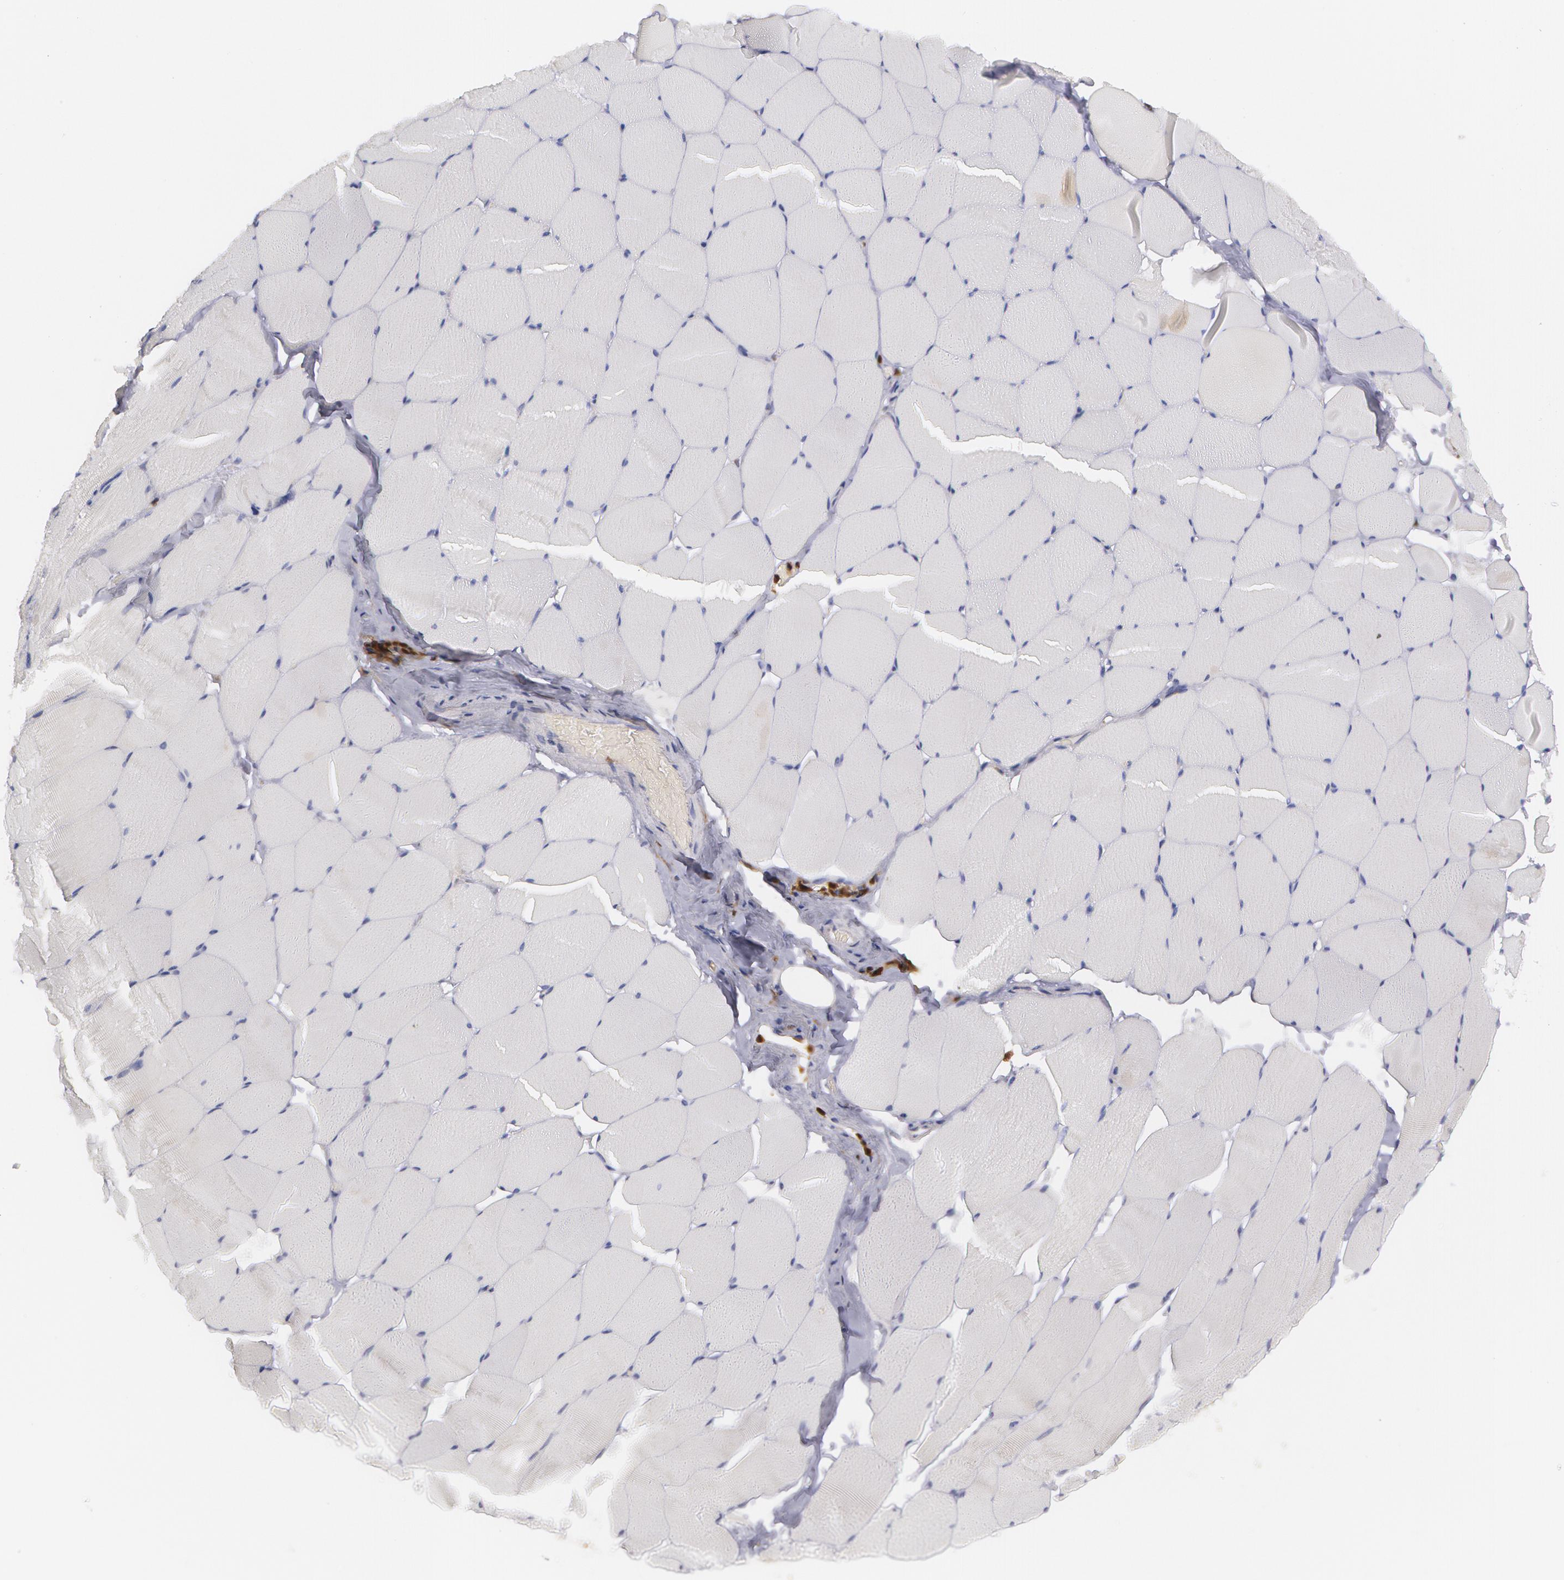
{"staining": {"intensity": "negative", "quantity": "none", "location": "none"}, "tissue": "skeletal muscle", "cell_type": "Myocytes", "image_type": "normal", "snomed": [{"axis": "morphology", "description": "Normal tissue, NOS"}, {"axis": "topography", "description": "Skeletal muscle"}, {"axis": "topography", "description": "Salivary gland"}], "caption": "Skeletal muscle was stained to show a protein in brown. There is no significant expression in myocytes. Brightfield microscopy of immunohistochemistry stained with DAB (3,3'-diaminobenzidine) (brown) and hematoxylin (blue), captured at high magnification.", "gene": "SYK", "patient": {"sex": "male", "age": 62}}